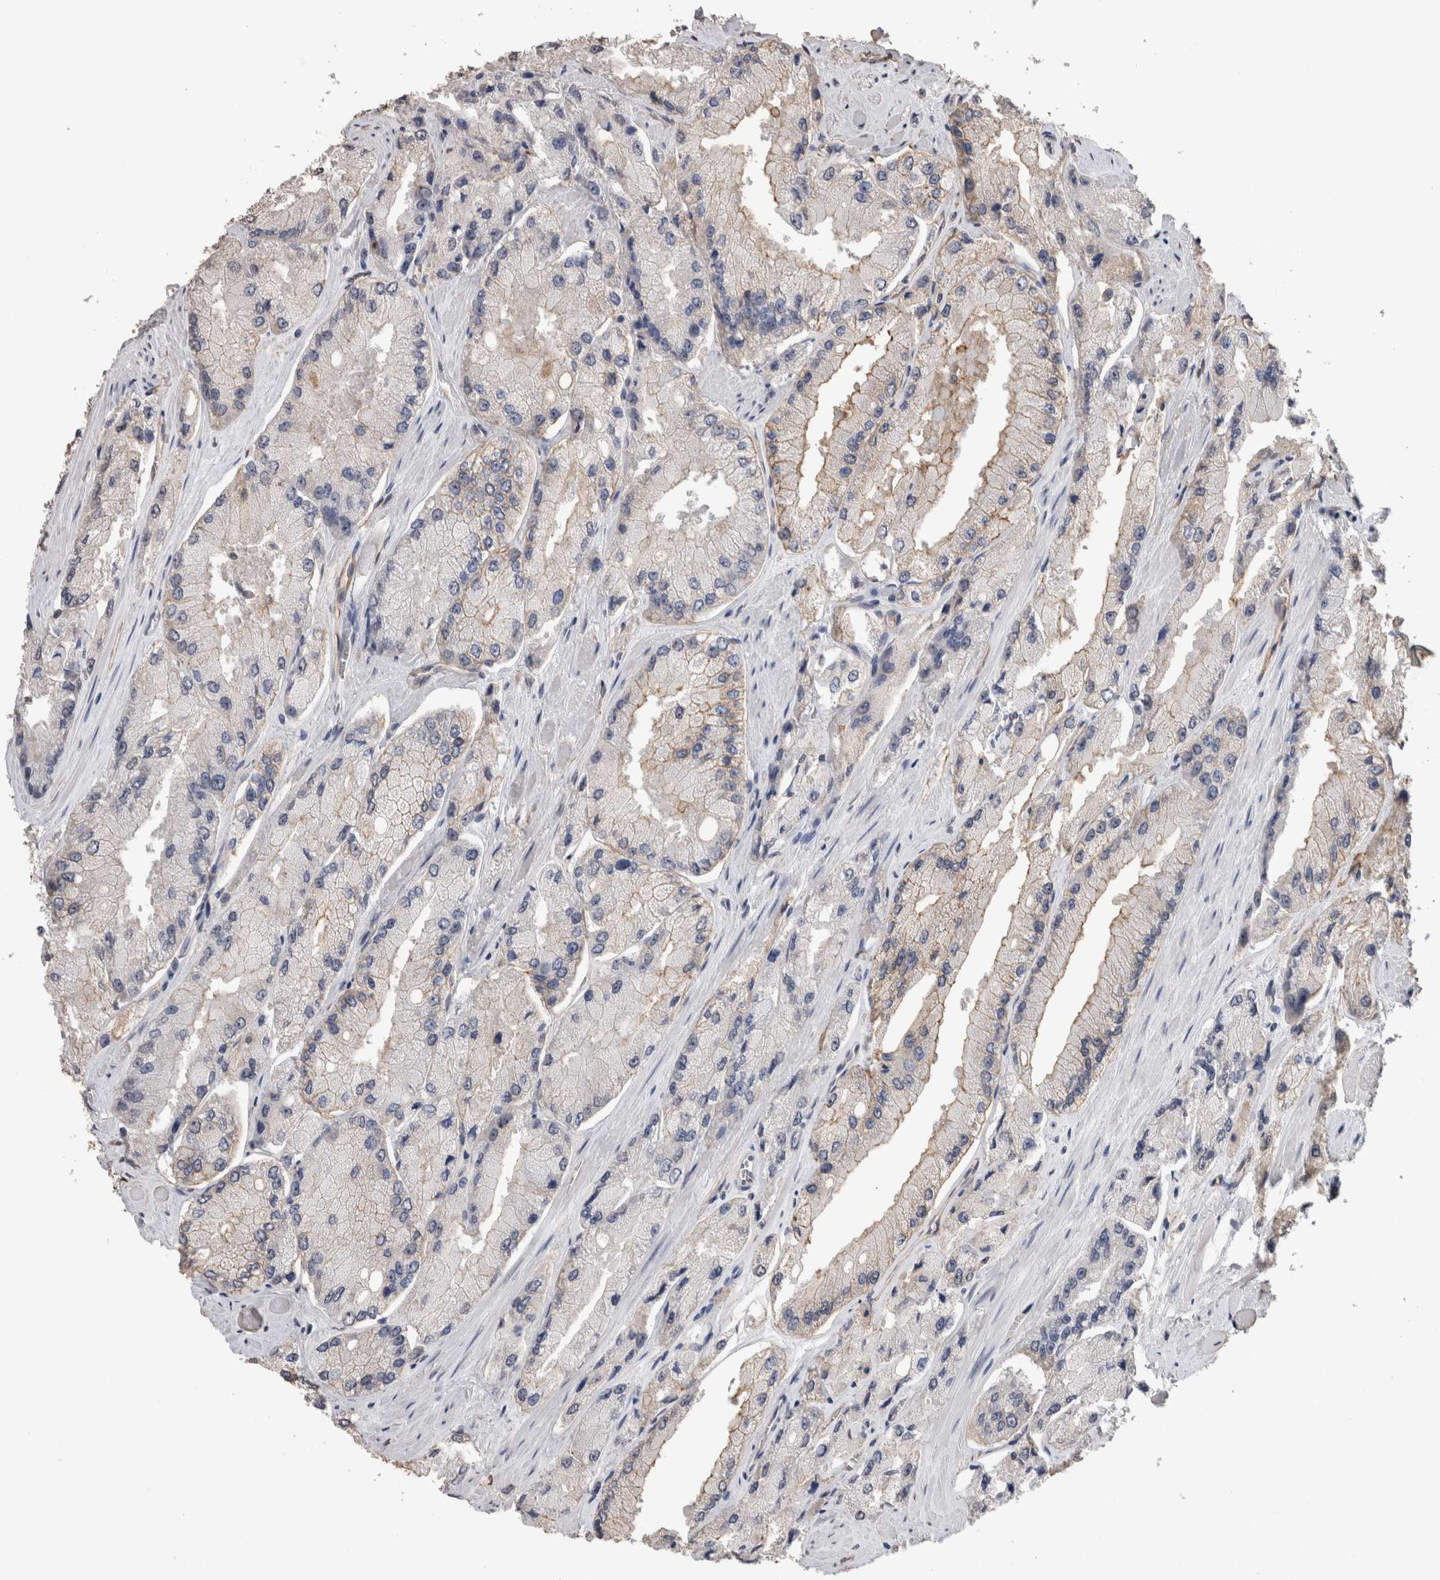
{"staining": {"intensity": "weak", "quantity": "<25%", "location": "cytoplasmic/membranous"}, "tissue": "prostate cancer", "cell_type": "Tumor cells", "image_type": "cancer", "snomed": [{"axis": "morphology", "description": "Adenocarcinoma, High grade"}, {"axis": "topography", "description": "Prostate"}], "caption": "Prostate cancer stained for a protein using immunohistochemistry reveals no positivity tumor cells.", "gene": "S100A10", "patient": {"sex": "male", "age": 58}}